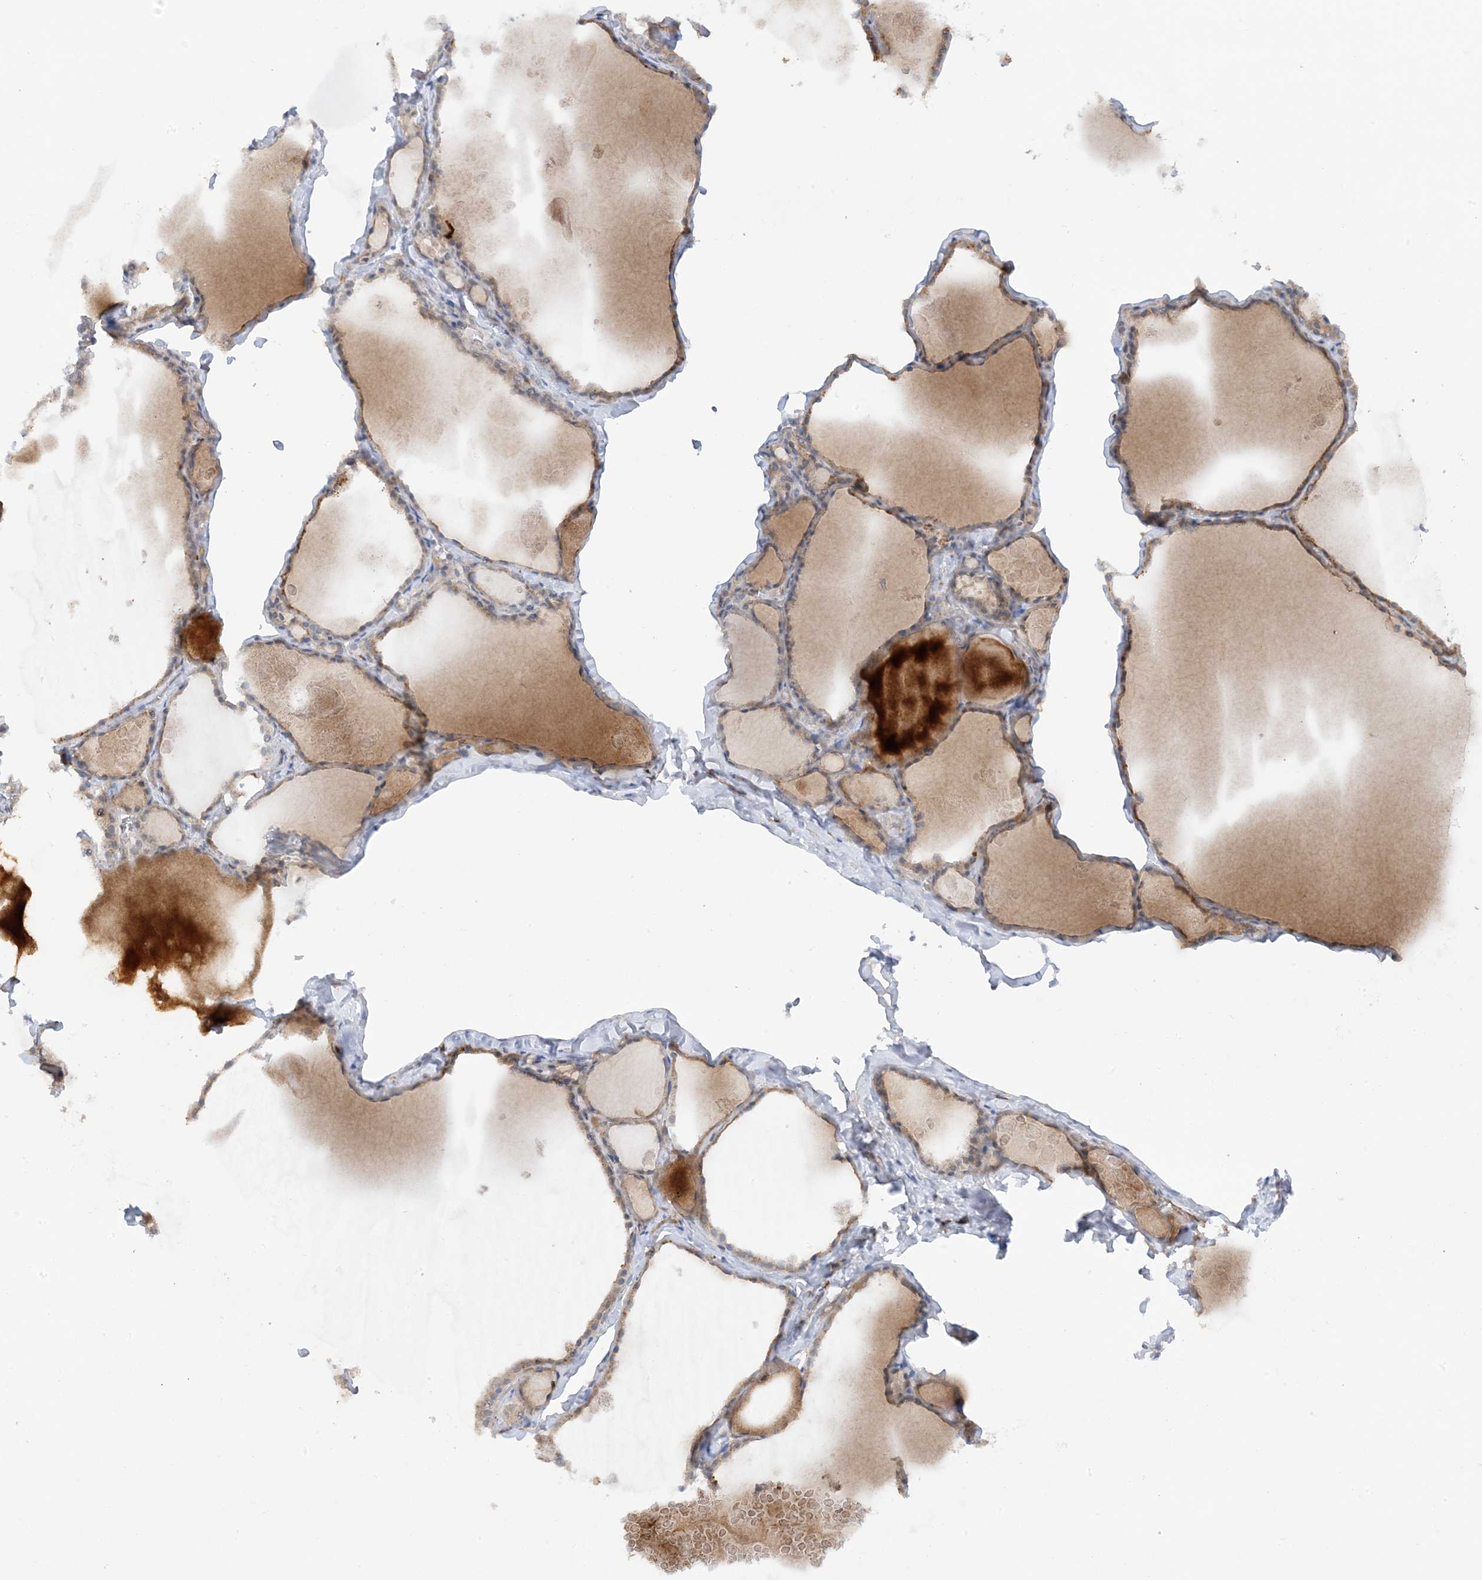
{"staining": {"intensity": "moderate", "quantity": ">75%", "location": "cytoplasmic/membranous"}, "tissue": "thyroid gland", "cell_type": "Glandular cells", "image_type": "normal", "snomed": [{"axis": "morphology", "description": "Normal tissue, NOS"}, {"axis": "topography", "description": "Thyroid gland"}], "caption": "Moderate cytoplasmic/membranous staining is identified in approximately >75% of glandular cells in normal thyroid gland. (brown staining indicates protein expression, while blue staining denotes nuclei).", "gene": "PHACTR2", "patient": {"sex": "male", "age": 56}}